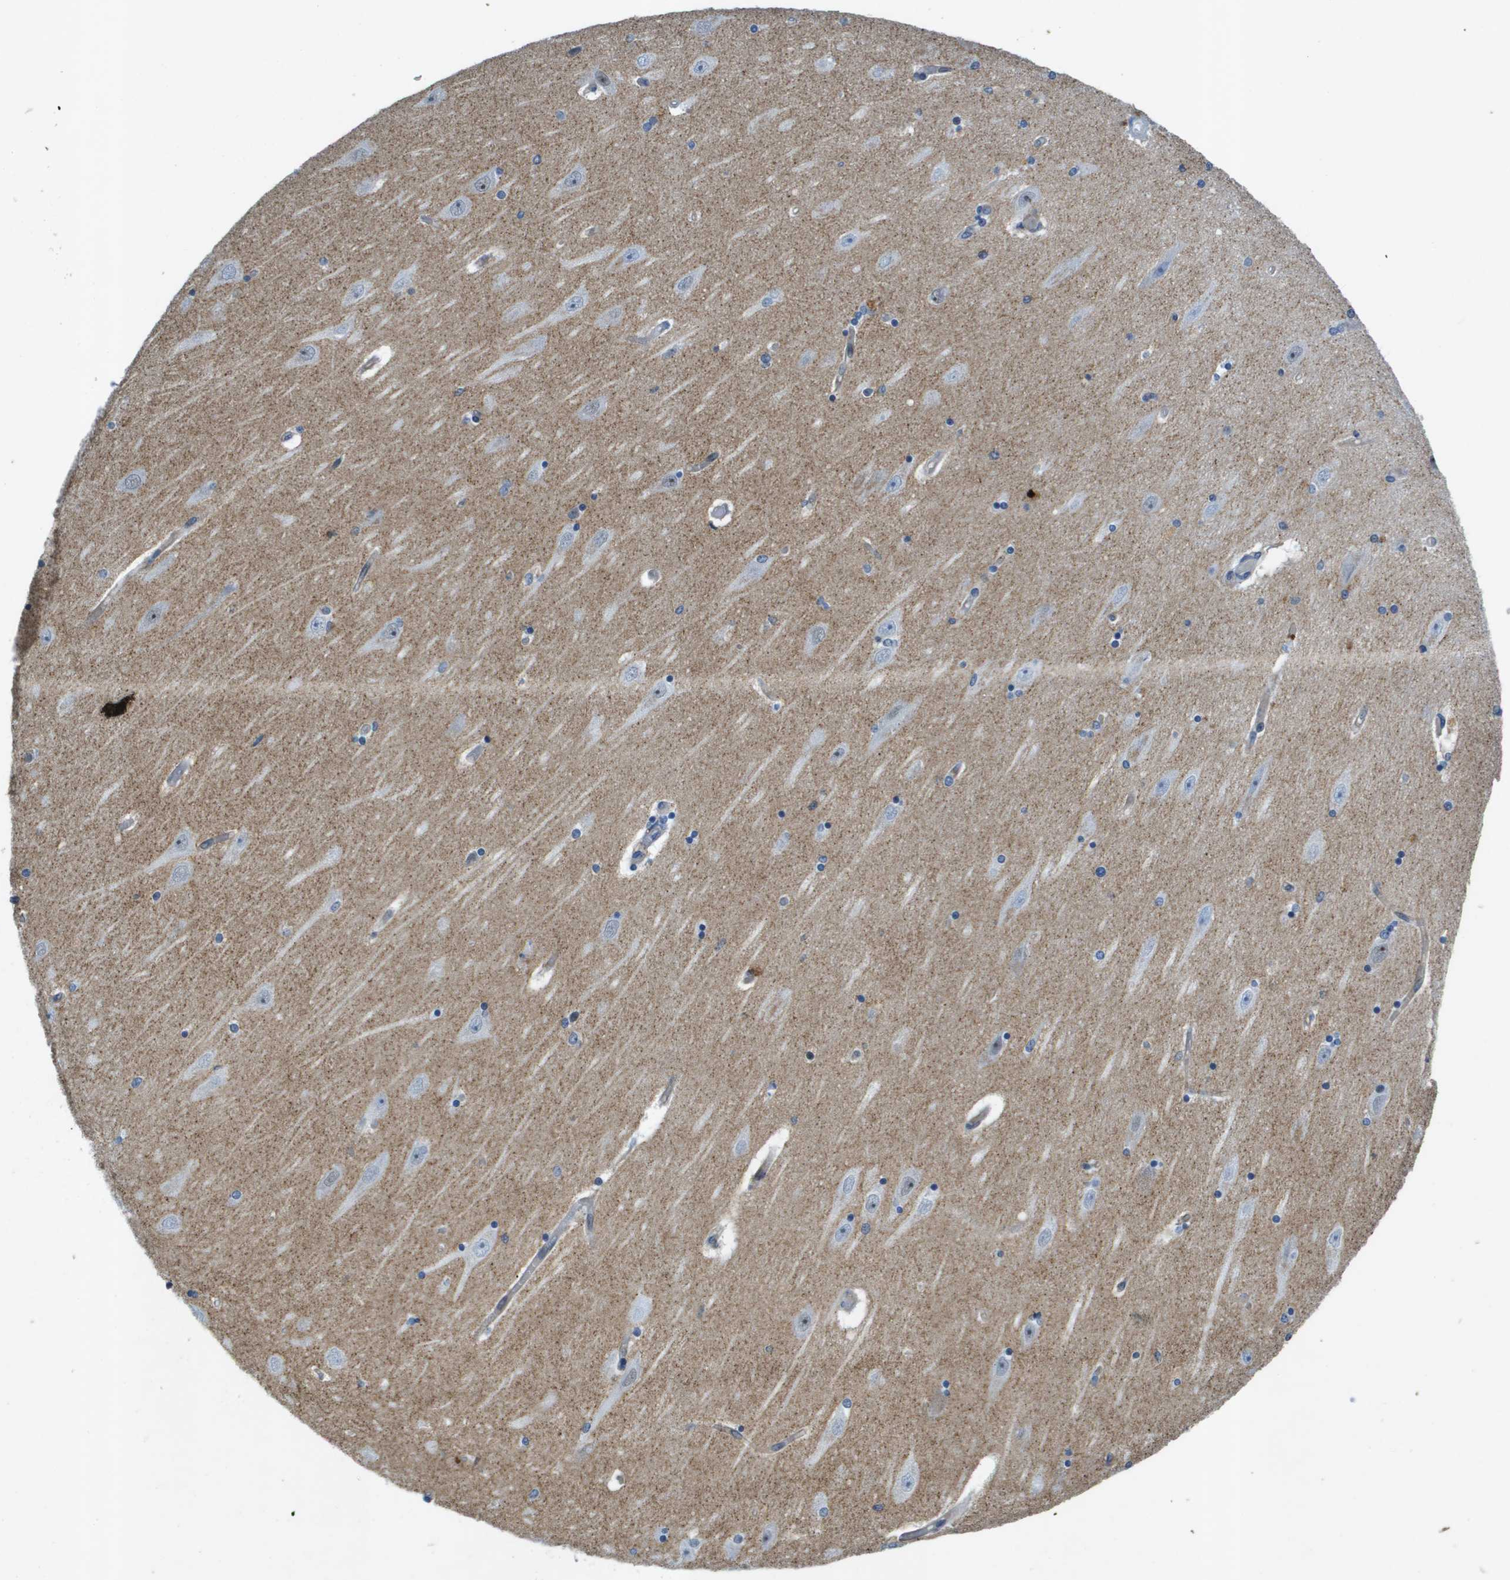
{"staining": {"intensity": "negative", "quantity": "none", "location": "none"}, "tissue": "hippocampus", "cell_type": "Glial cells", "image_type": "normal", "snomed": [{"axis": "morphology", "description": "Normal tissue, NOS"}, {"axis": "topography", "description": "Hippocampus"}], "caption": "Normal hippocampus was stained to show a protein in brown. There is no significant staining in glial cells.", "gene": "ITGA6", "patient": {"sex": "female", "age": 54}}